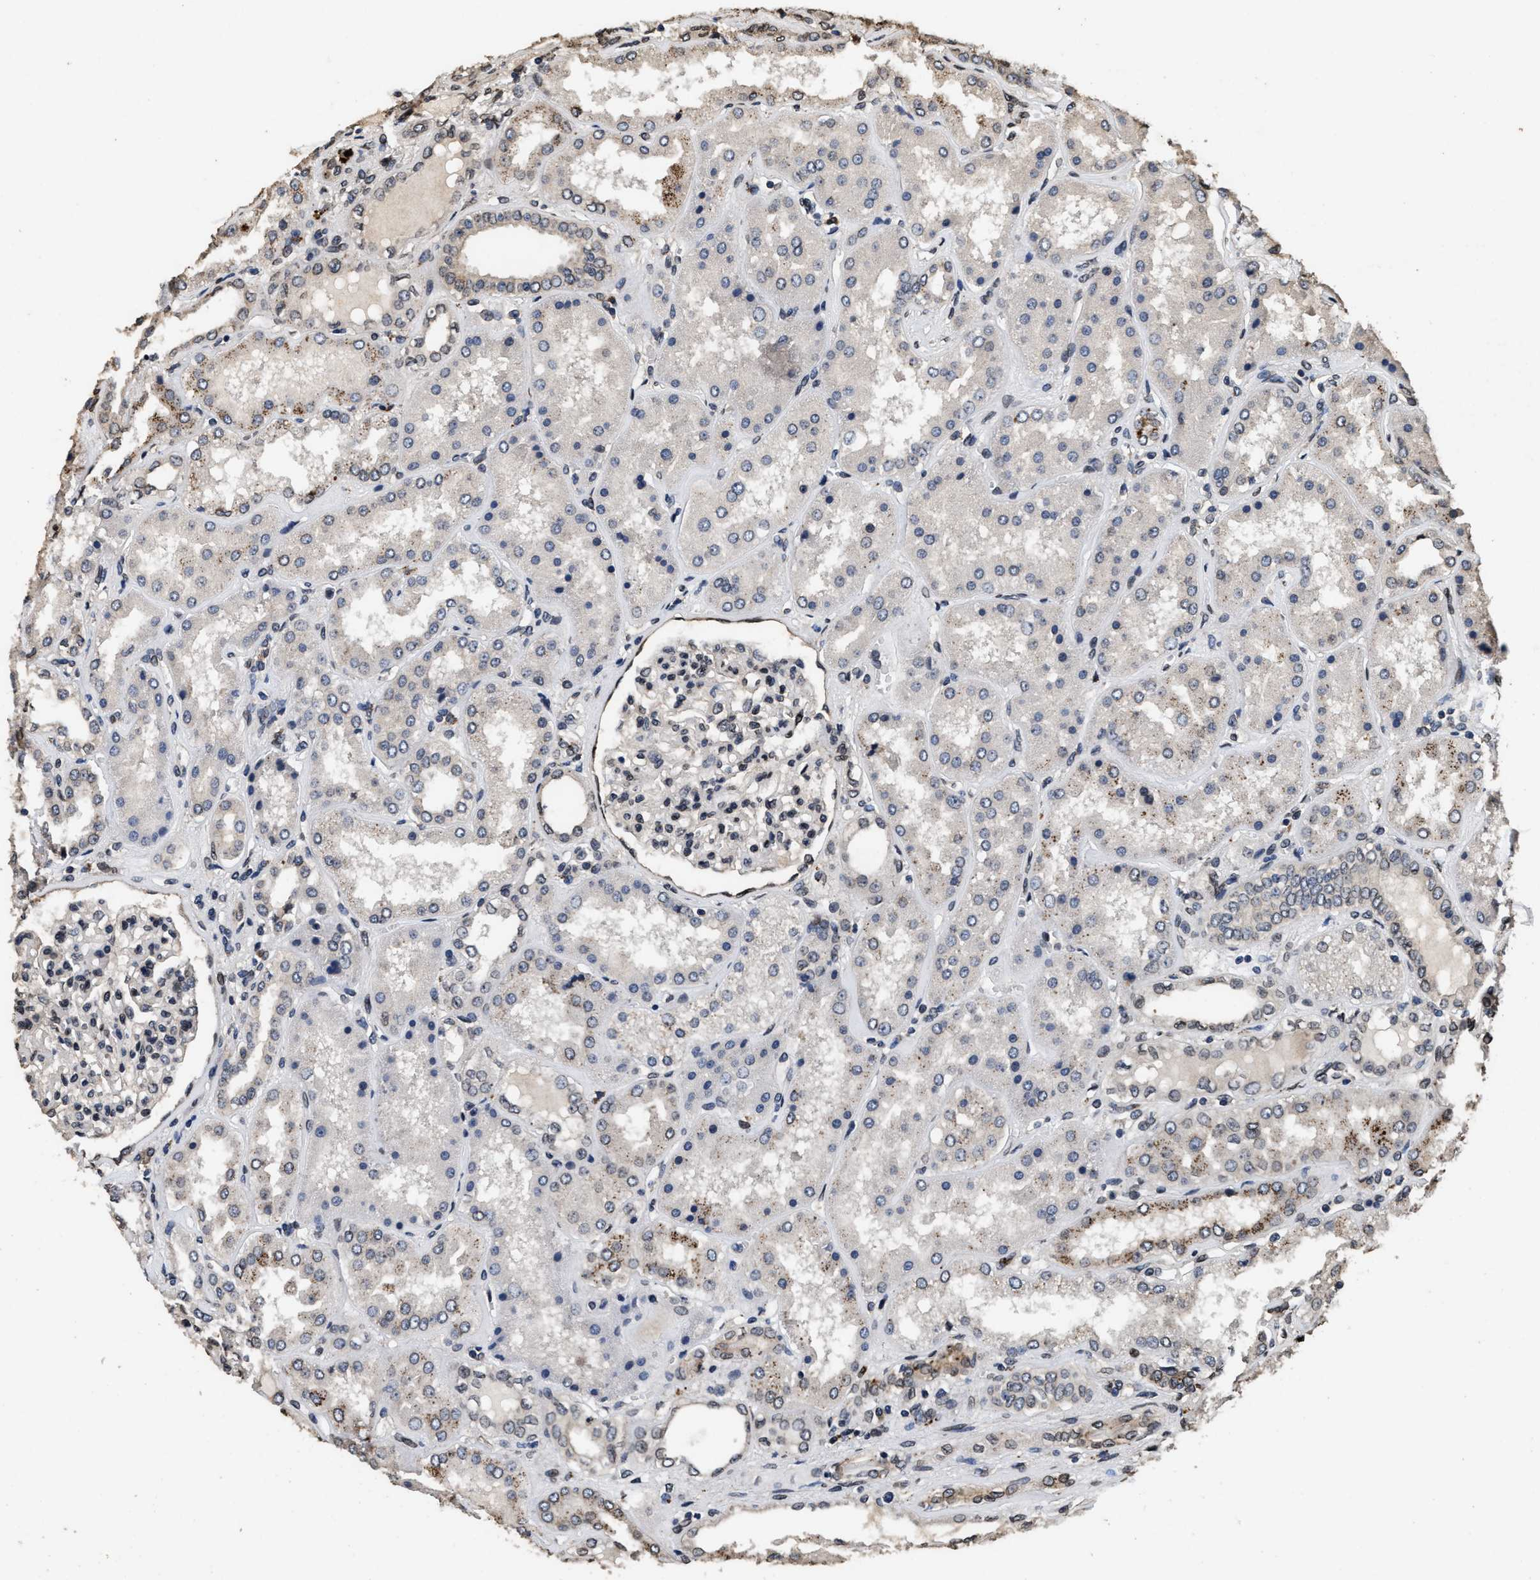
{"staining": {"intensity": "moderate", "quantity": "25%-75%", "location": "nuclear"}, "tissue": "kidney", "cell_type": "Cells in glomeruli", "image_type": "normal", "snomed": [{"axis": "morphology", "description": "Normal tissue, NOS"}, {"axis": "topography", "description": "Kidney"}], "caption": "Protein staining of benign kidney demonstrates moderate nuclear expression in approximately 25%-75% of cells in glomeruli.", "gene": "ACCS", "patient": {"sex": "female", "age": 56}}